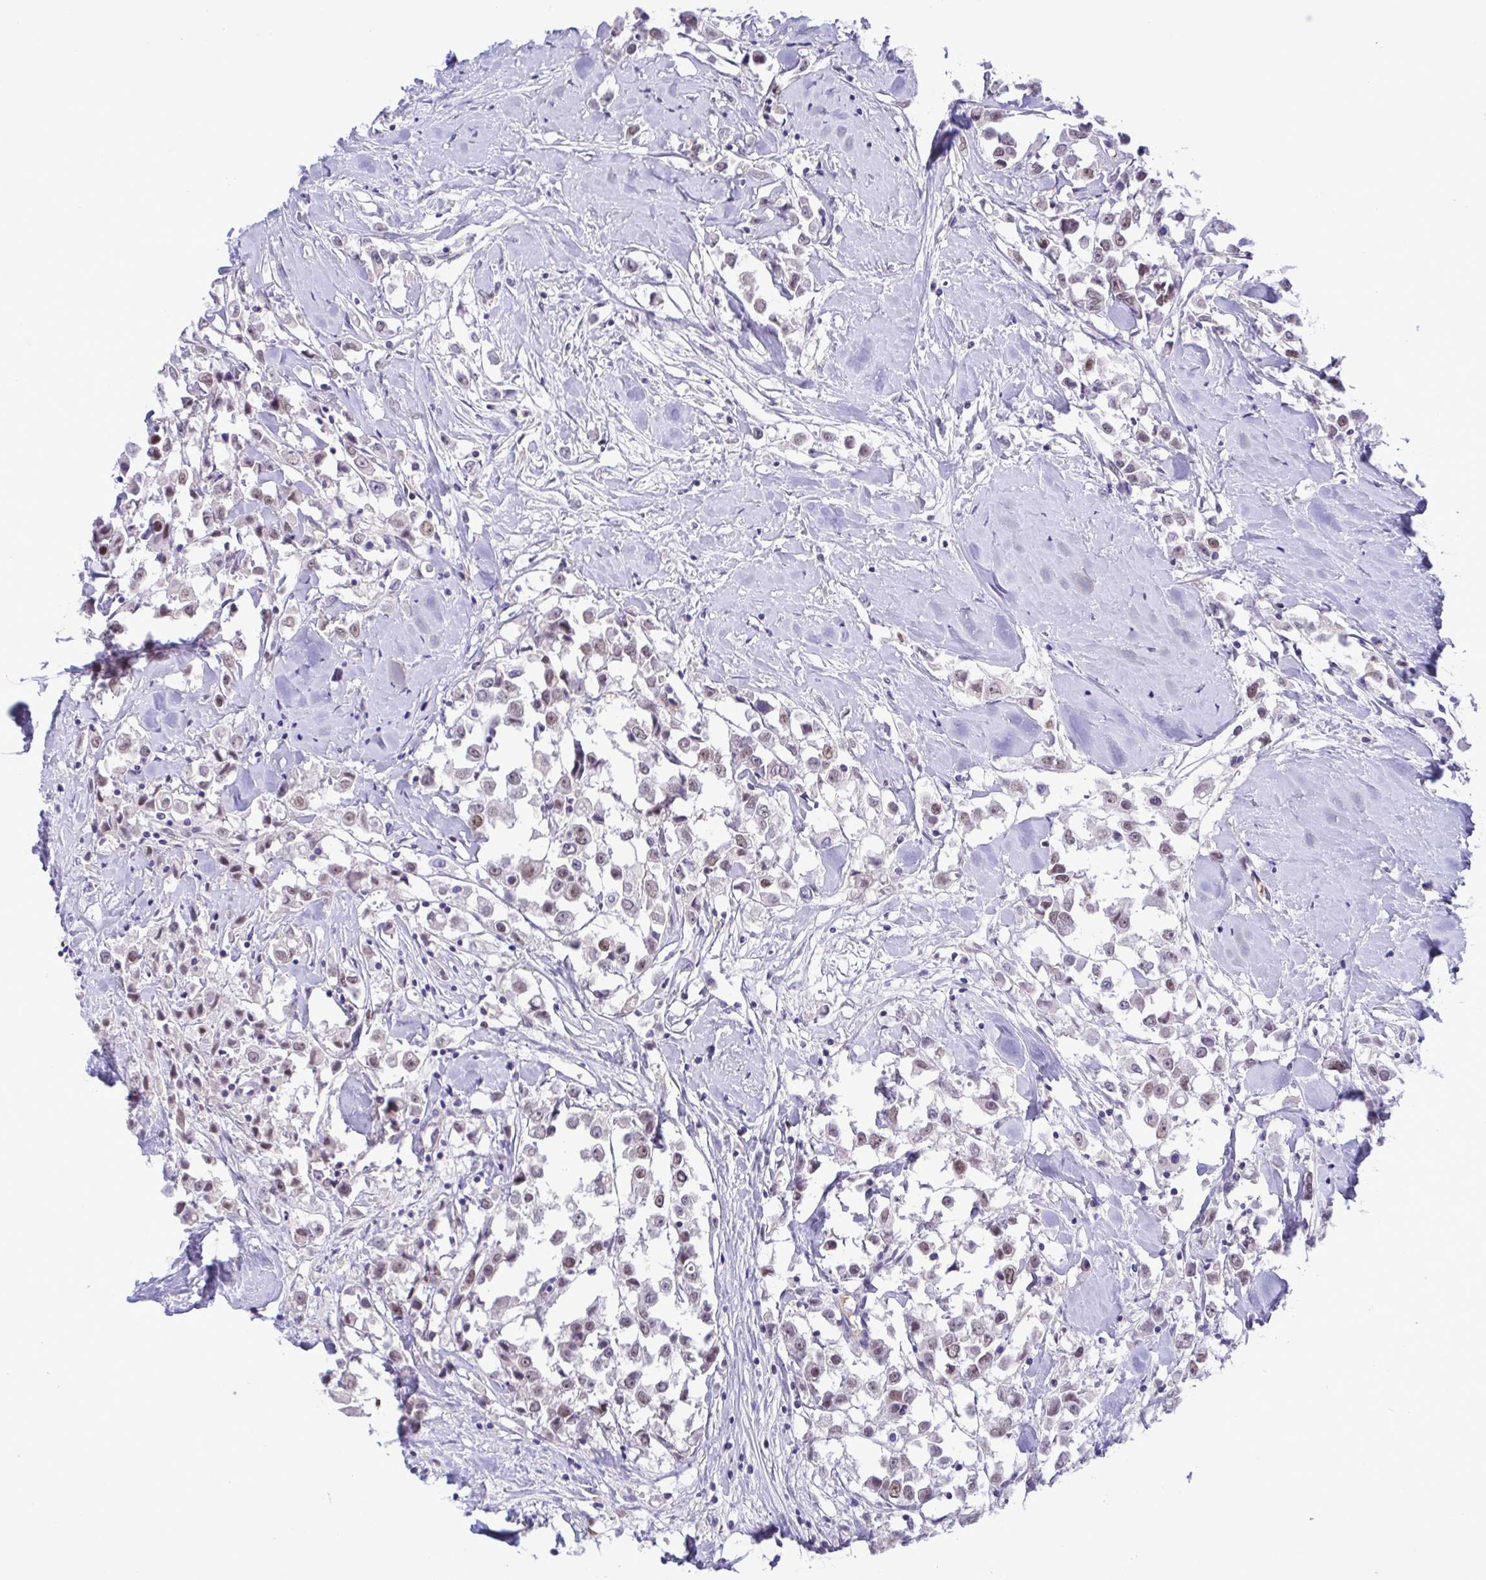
{"staining": {"intensity": "weak", "quantity": "<25%", "location": "nuclear"}, "tissue": "breast cancer", "cell_type": "Tumor cells", "image_type": "cancer", "snomed": [{"axis": "morphology", "description": "Duct carcinoma"}, {"axis": "topography", "description": "Breast"}], "caption": "The IHC image has no significant staining in tumor cells of invasive ductal carcinoma (breast) tissue. Brightfield microscopy of IHC stained with DAB (3,3'-diaminobenzidine) (brown) and hematoxylin (blue), captured at high magnification.", "gene": "TIPIN", "patient": {"sex": "female", "age": 61}}